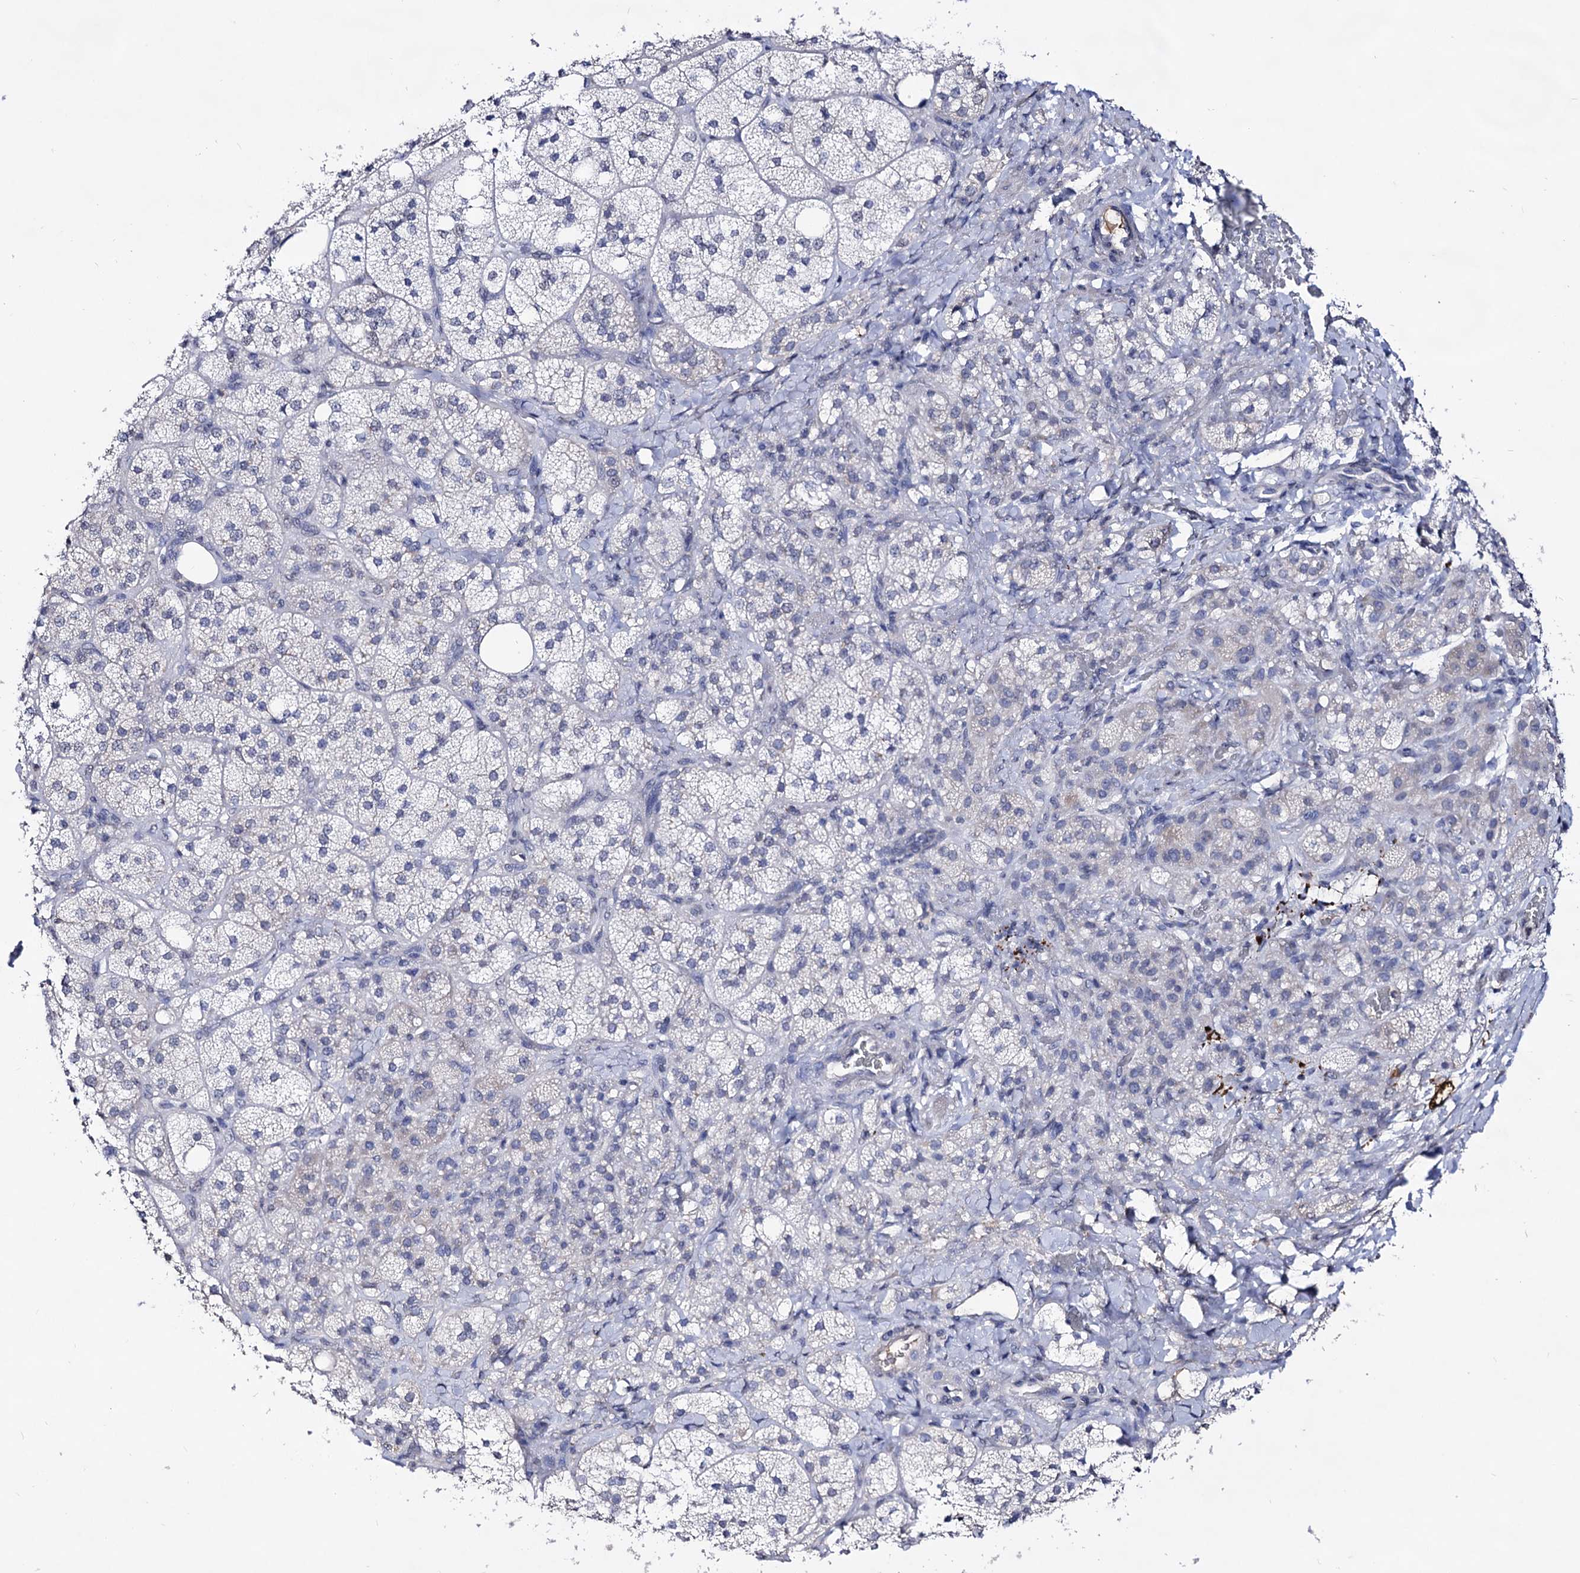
{"staining": {"intensity": "negative", "quantity": "none", "location": "none"}, "tissue": "adrenal gland", "cell_type": "Glandular cells", "image_type": "normal", "snomed": [{"axis": "morphology", "description": "Normal tissue, NOS"}, {"axis": "topography", "description": "Adrenal gland"}], "caption": "Protein analysis of benign adrenal gland reveals no significant positivity in glandular cells.", "gene": "PLIN1", "patient": {"sex": "male", "age": 61}}